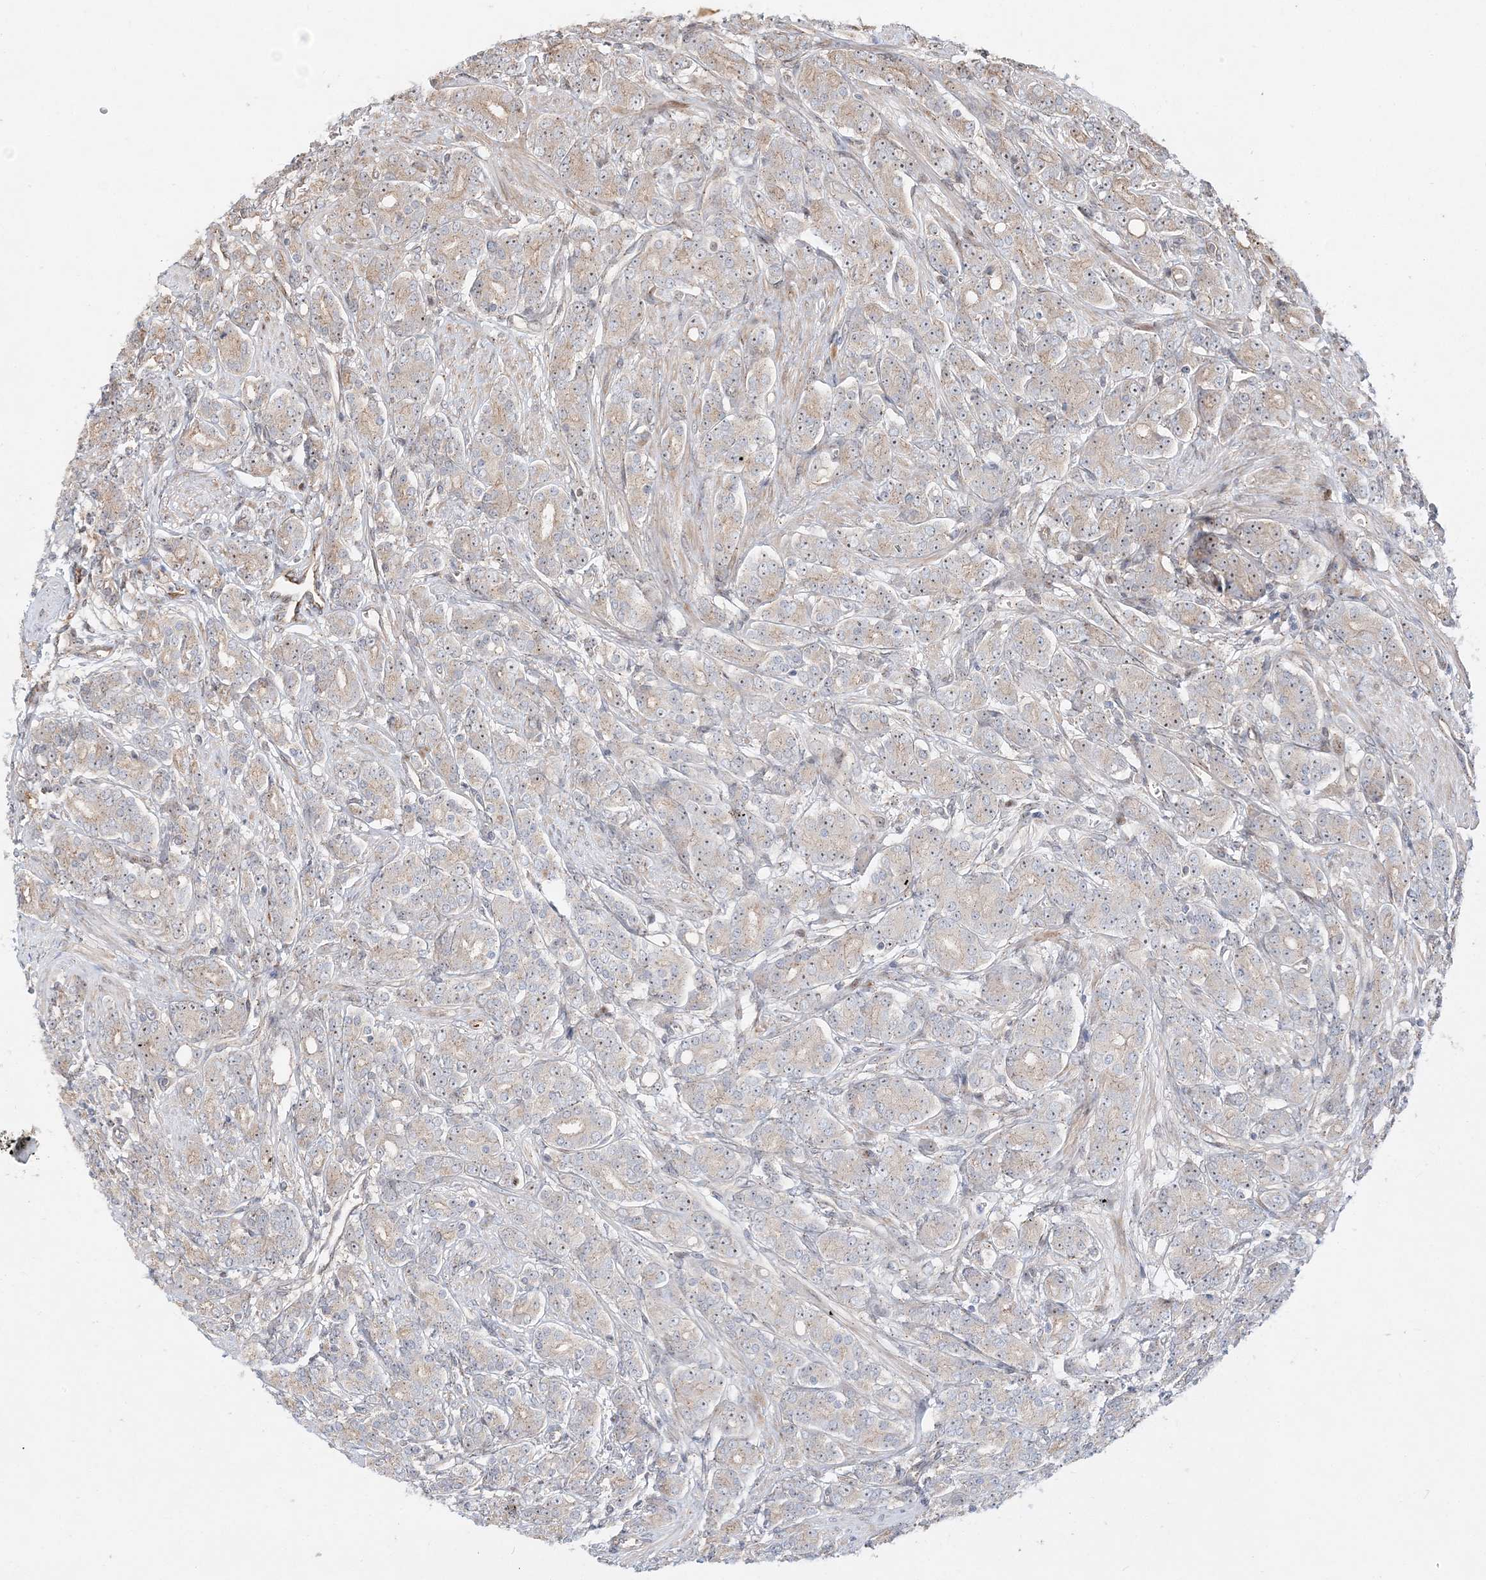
{"staining": {"intensity": "weak", "quantity": "<25%", "location": "cytoplasmic/membranous"}, "tissue": "prostate cancer", "cell_type": "Tumor cells", "image_type": "cancer", "snomed": [{"axis": "morphology", "description": "Adenocarcinoma, High grade"}, {"axis": "topography", "description": "Prostate"}], "caption": "This image is of high-grade adenocarcinoma (prostate) stained with IHC to label a protein in brown with the nuclei are counter-stained blue. There is no staining in tumor cells.", "gene": "CXXC5", "patient": {"sex": "male", "age": 62}}